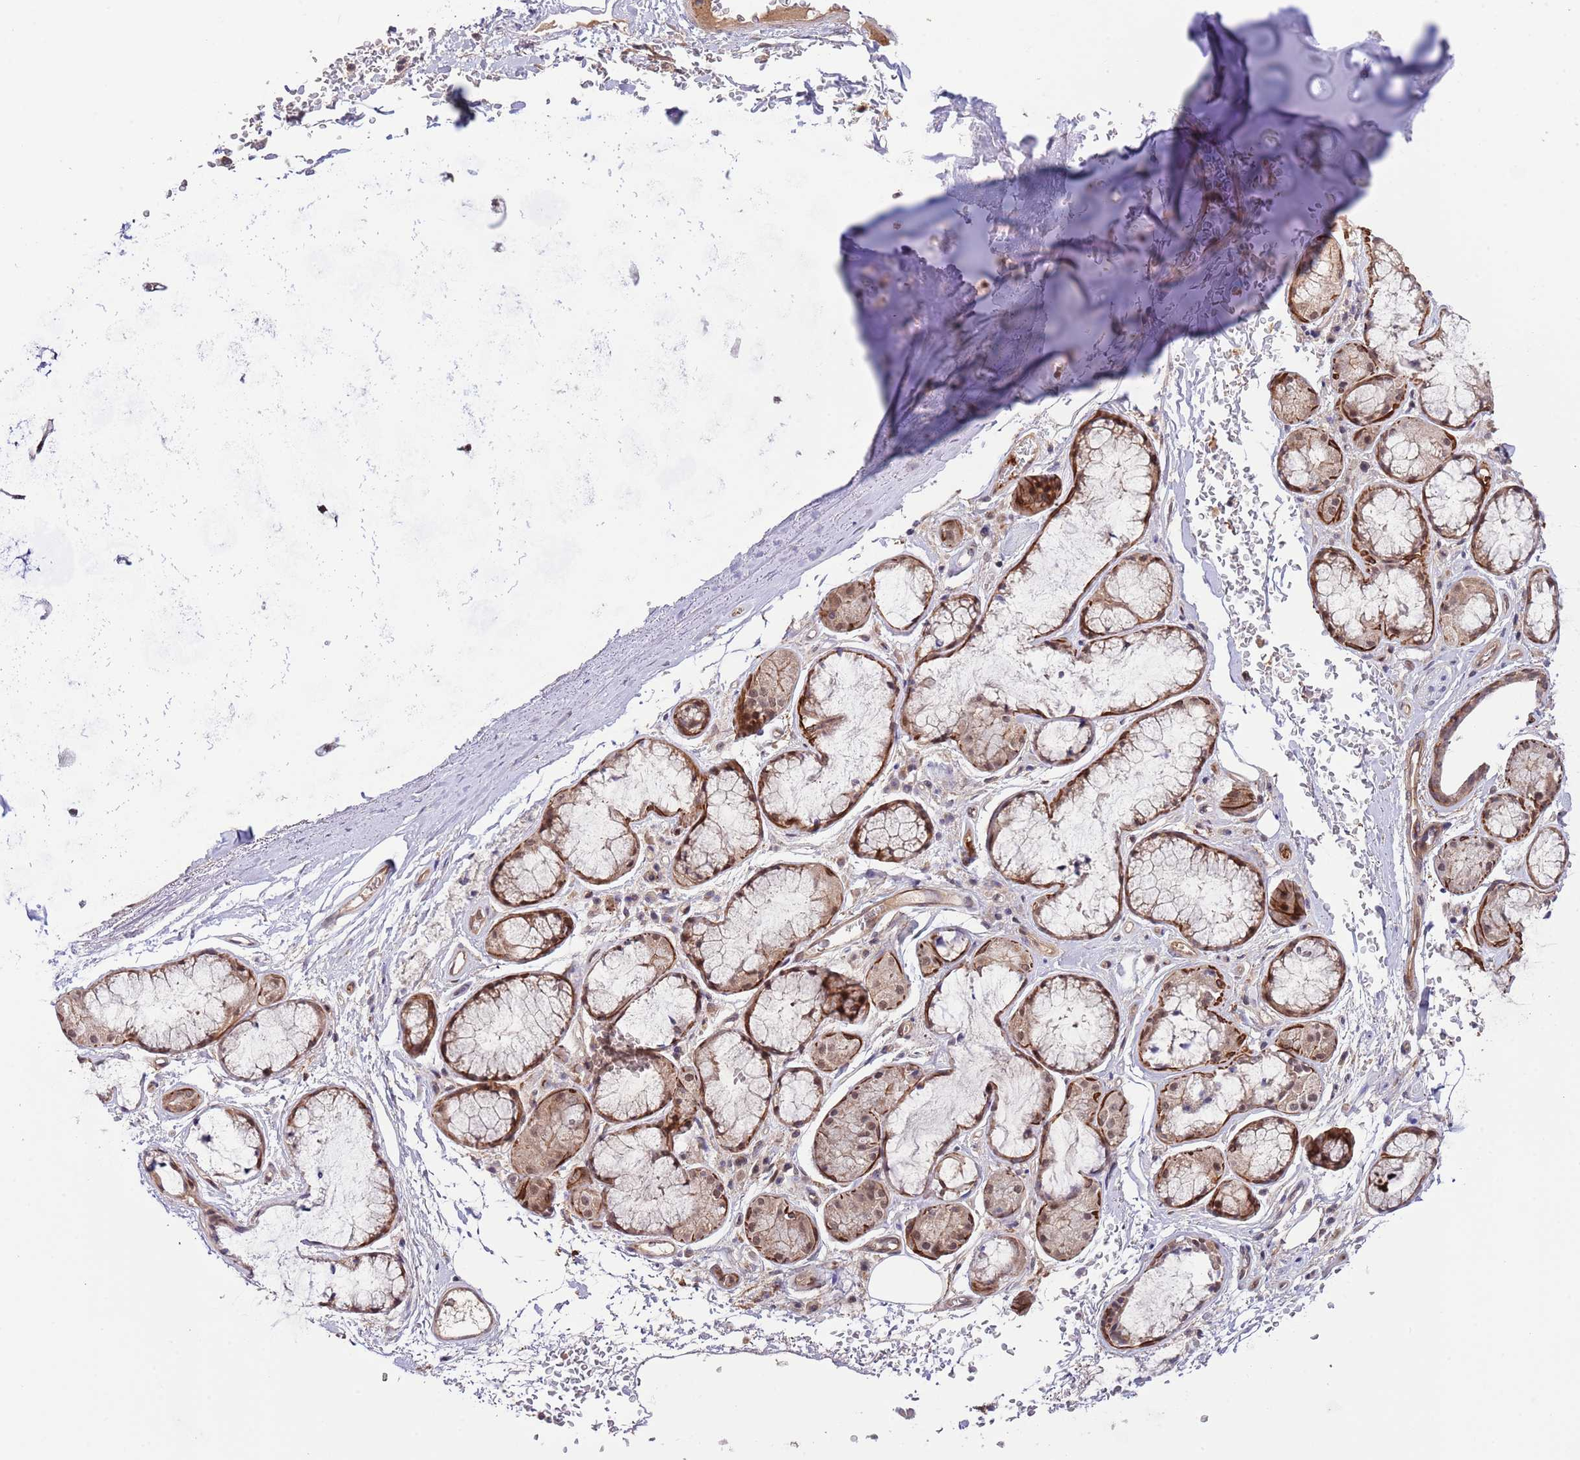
{"staining": {"intensity": "moderate", "quantity": ">75%", "location": "cytoplasmic/membranous,nuclear"}, "tissue": "soft tissue", "cell_type": "Chondrocytes", "image_type": "normal", "snomed": [{"axis": "morphology", "description": "Normal tissue, NOS"}, {"axis": "topography", "description": "Cartilage tissue"}], "caption": "An immunohistochemistry micrograph of benign tissue is shown. Protein staining in brown labels moderate cytoplasmic/membranous,nuclear positivity in soft tissue within chondrocytes. Using DAB (3,3'-diaminobenzidine) (brown) and hematoxylin (blue) stains, captured at high magnification using brightfield microscopy.", "gene": "PRR16", "patient": {"sex": "male", "age": 73}}